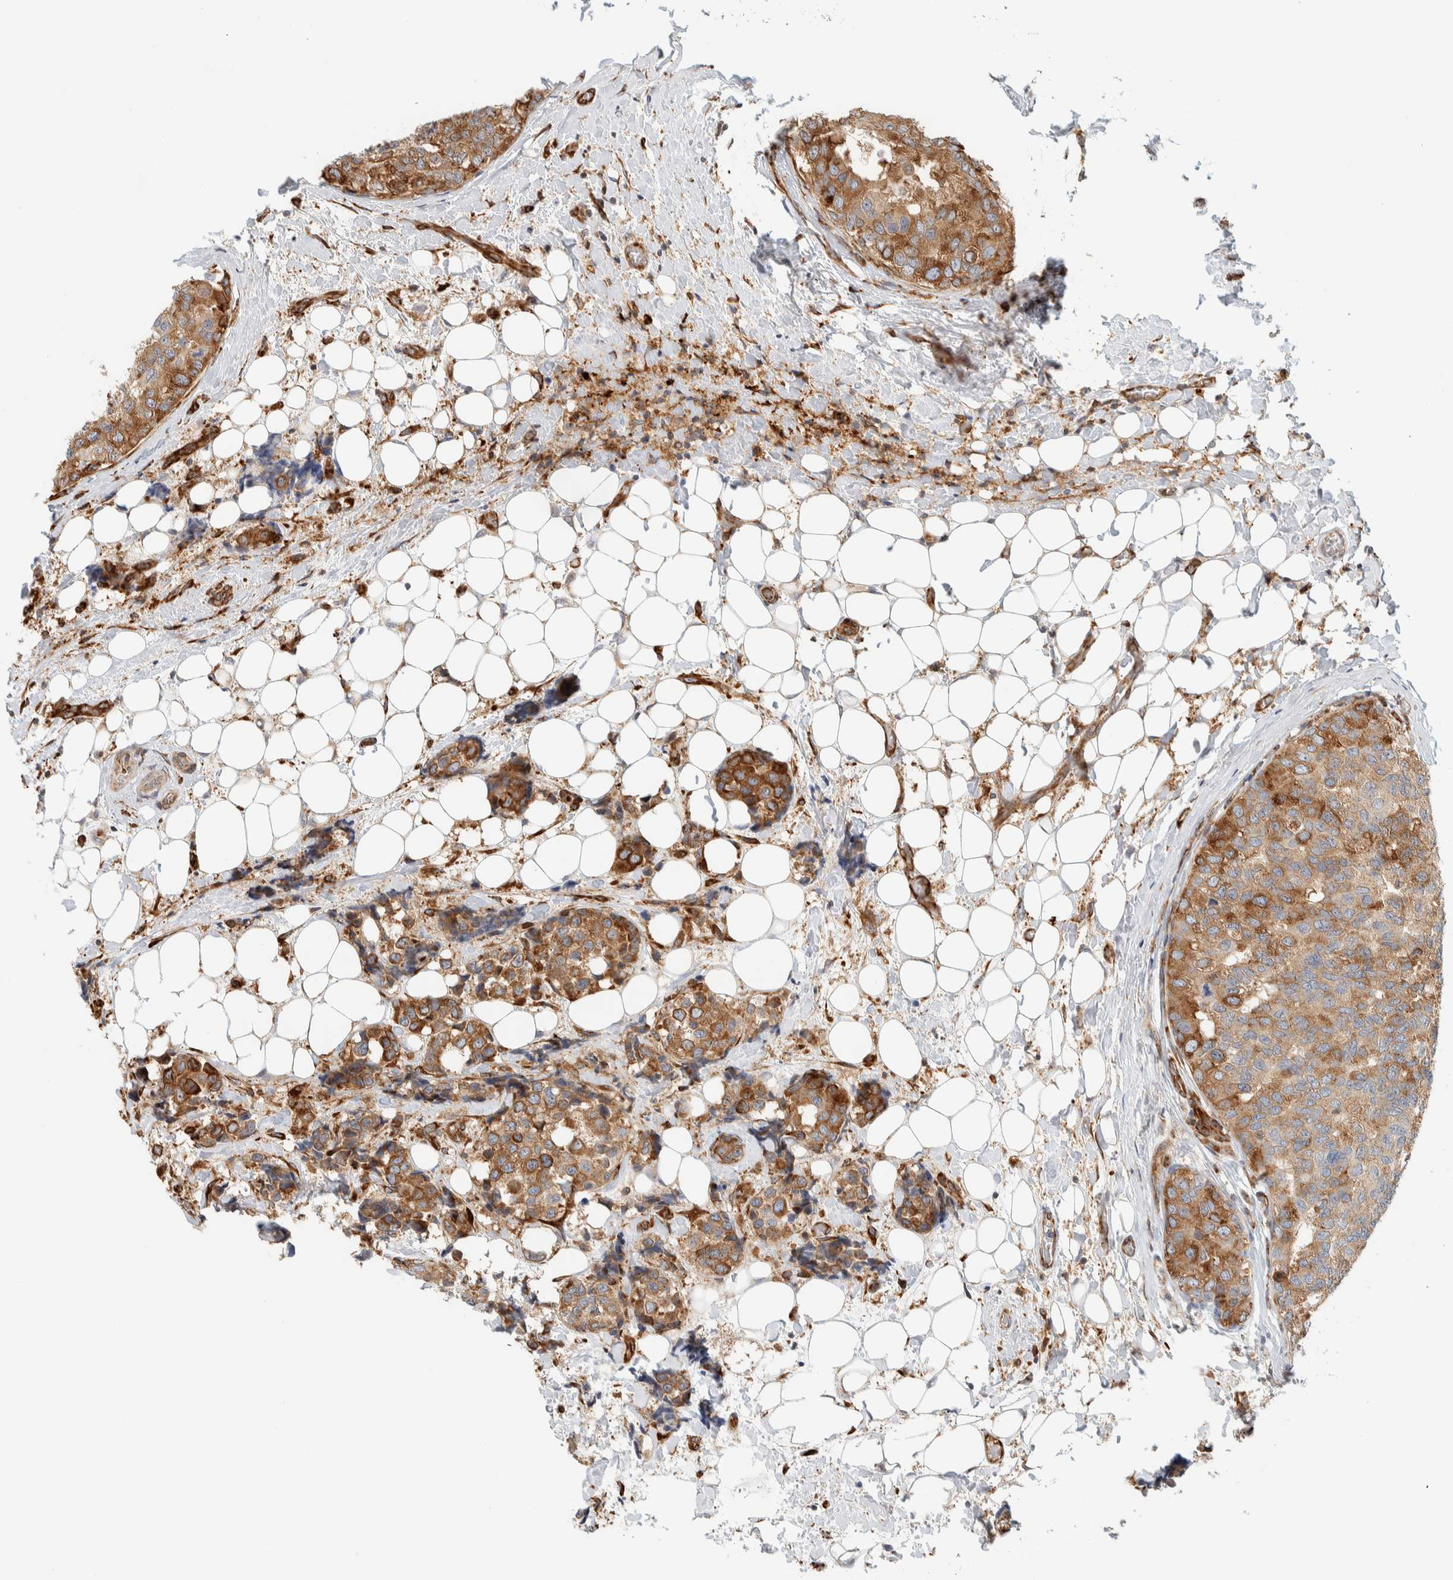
{"staining": {"intensity": "moderate", "quantity": ">75%", "location": "cytoplasmic/membranous"}, "tissue": "breast cancer", "cell_type": "Tumor cells", "image_type": "cancer", "snomed": [{"axis": "morphology", "description": "Normal tissue, NOS"}, {"axis": "morphology", "description": "Duct carcinoma"}, {"axis": "topography", "description": "Breast"}], "caption": "Breast infiltrating ductal carcinoma stained with immunohistochemistry (IHC) exhibits moderate cytoplasmic/membranous positivity in about >75% of tumor cells. The staining was performed using DAB (3,3'-diaminobenzidine), with brown indicating positive protein expression. Nuclei are stained blue with hematoxylin.", "gene": "LLGL2", "patient": {"sex": "female", "age": 43}}